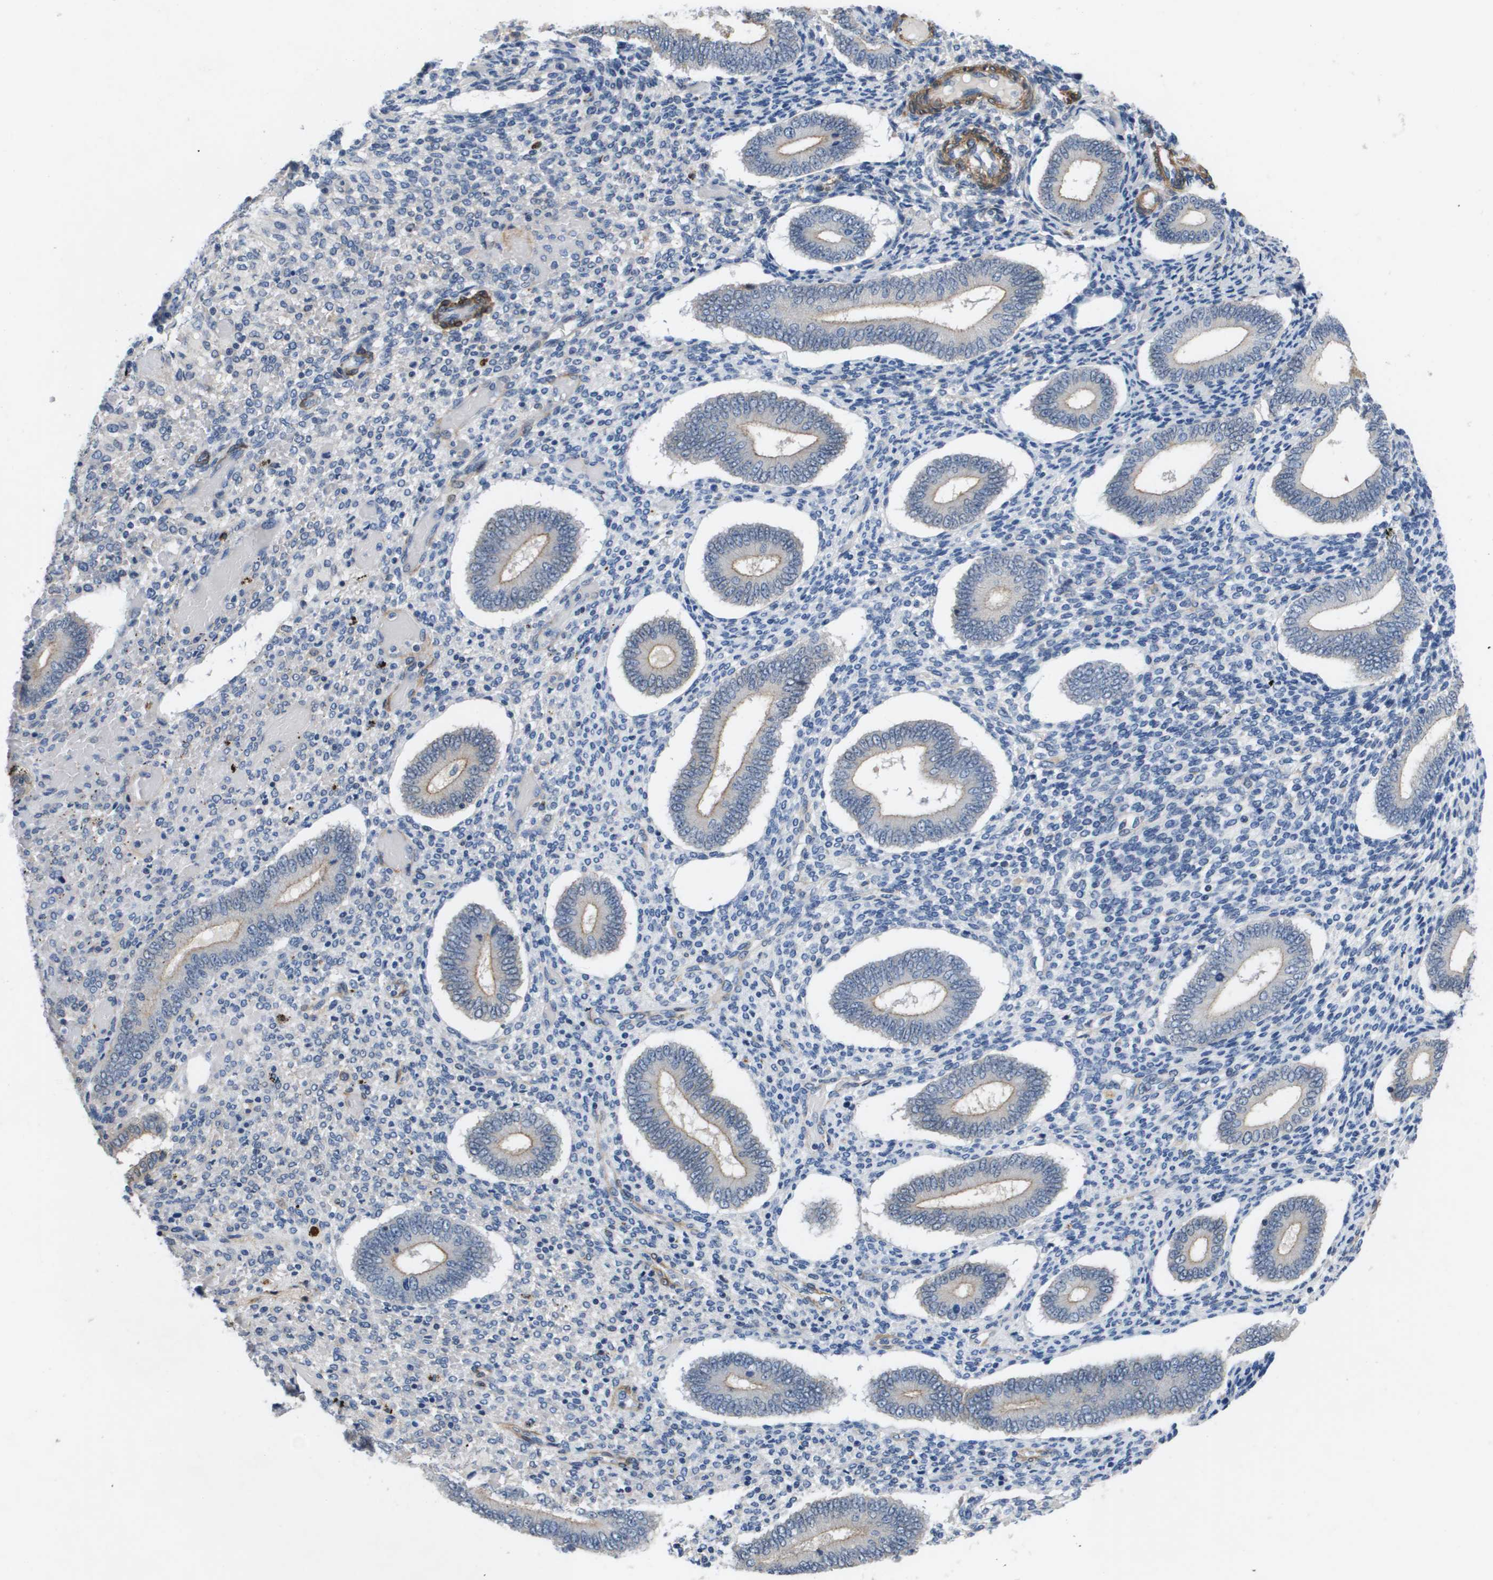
{"staining": {"intensity": "negative", "quantity": "none", "location": "none"}, "tissue": "endometrium", "cell_type": "Cells in endometrial stroma", "image_type": "normal", "snomed": [{"axis": "morphology", "description": "Normal tissue, NOS"}, {"axis": "topography", "description": "Endometrium"}], "caption": "DAB (3,3'-diaminobenzidine) immunohistochemical staining of normal endometrium exhibits no significant expression in cells in endometrial stroma.", "gene": "LPP", "patient": {"sex": "female", "age": 42}}